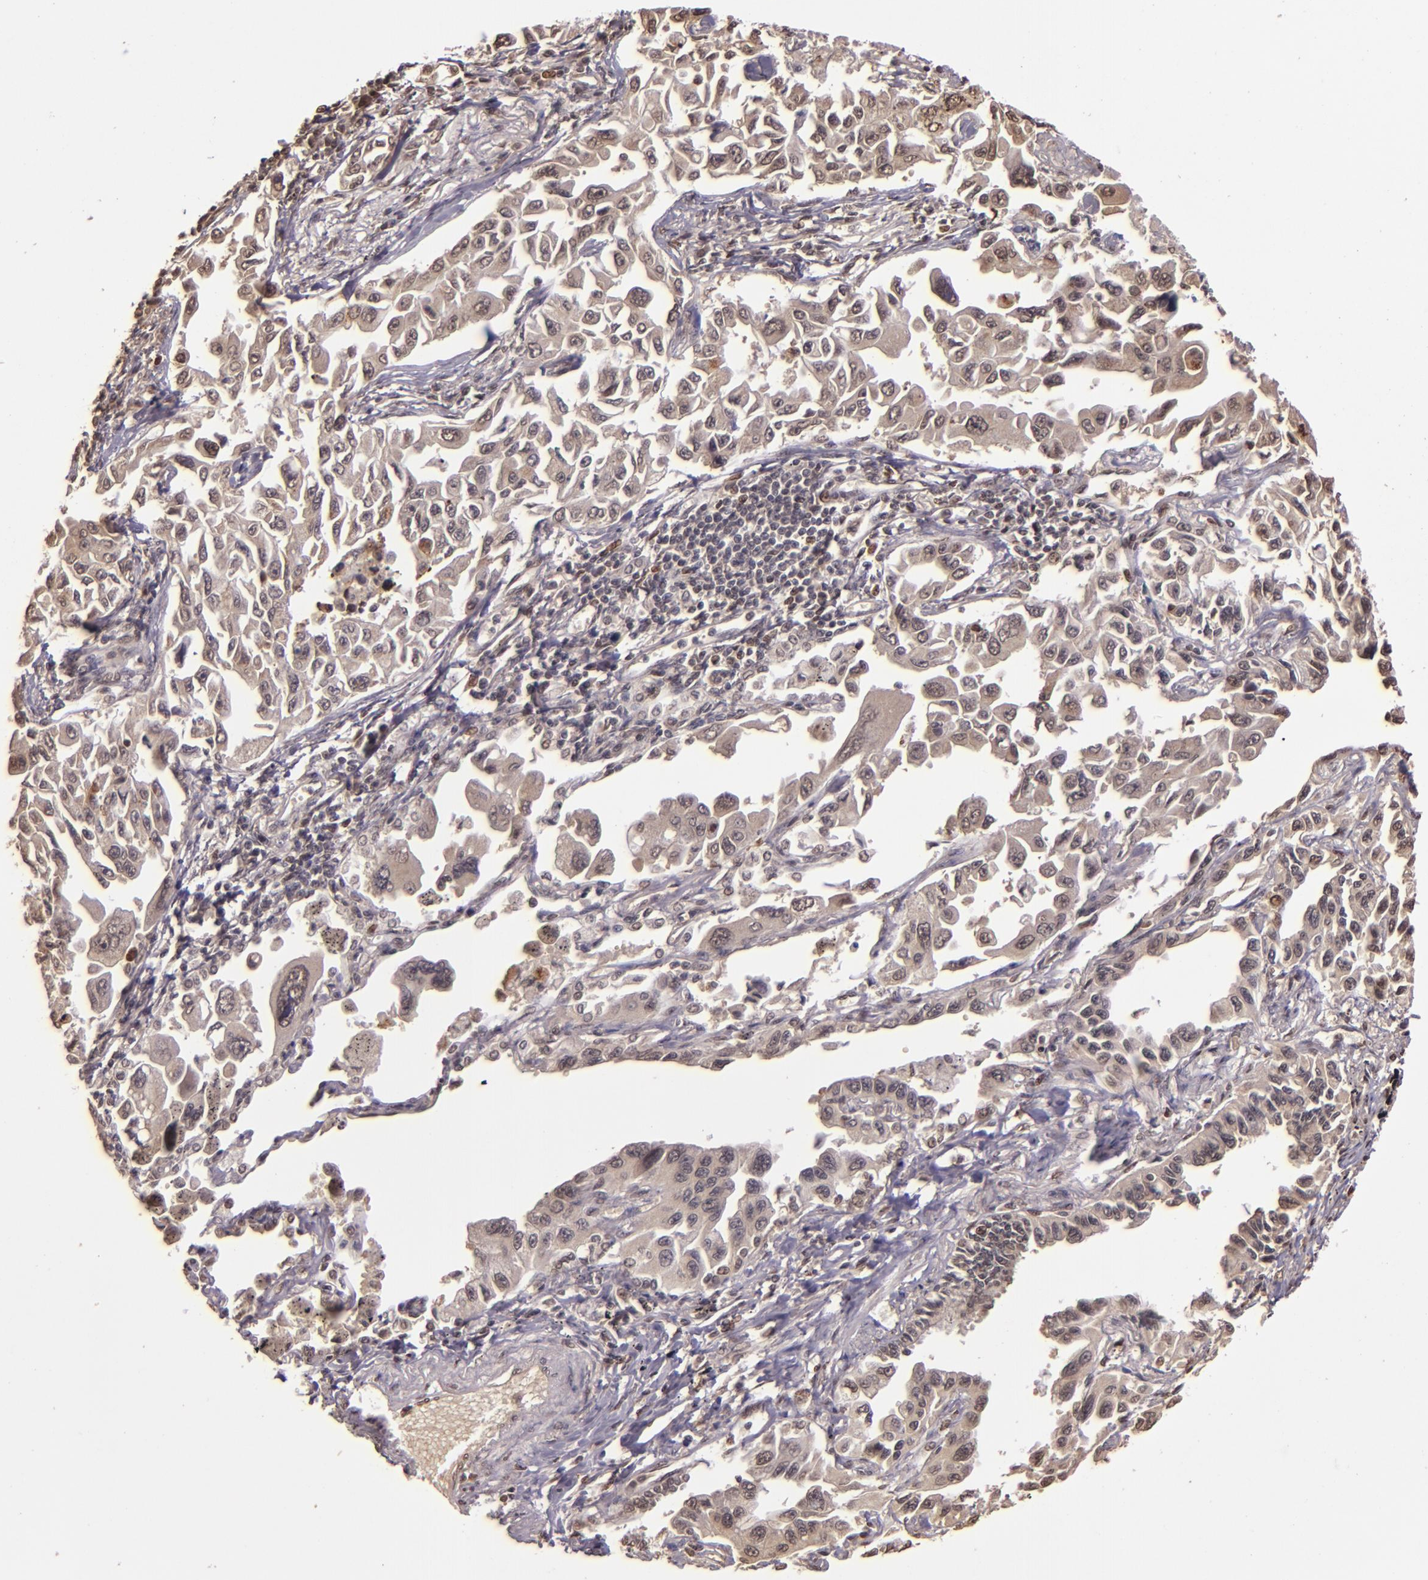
{"staining": {"intensity": "weak", "quantity": "25%-75%", "location": "nuclear"}, "tissue": "lung cancer", "cell_type": "Tumor cells", "image_type": "cancer", "snomed": [{"axis": "morphology", "description": "Adenocarcinoma, NOS"}, {"axis": "topography", "description": "Lung"}], "caption": "DAB immunohistochemical staining of adenocarcinoma (lung) shows weak nuclear protein expression in about 25%-75% of tumor cells. The staining was performed using DAB to visualize the protein expression in brown, while the nuclei were stained in blue with hematoxylin (Magnification: 20x).", "gene": "CUL1", "patient": {"sex": "male", "age": 64}}